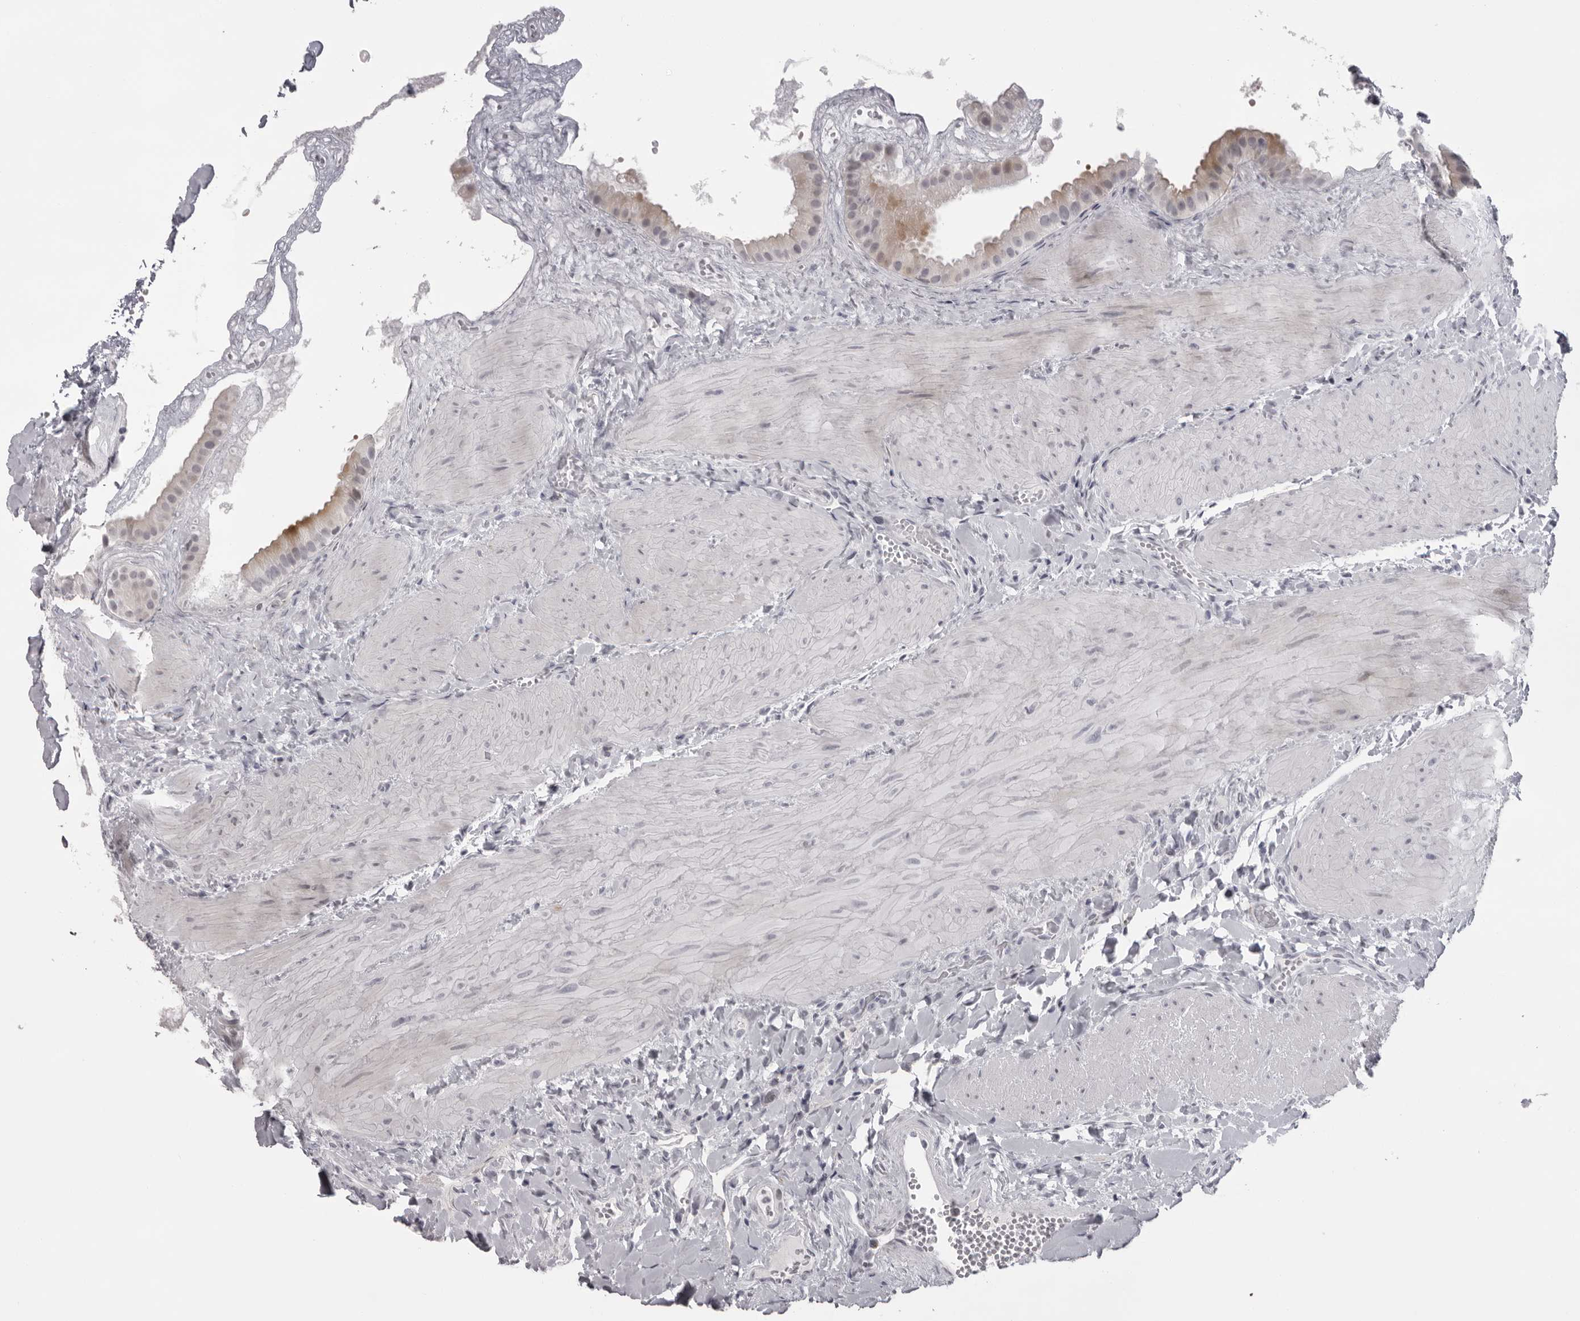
{"staining": {"intensity": "moderate", "quantity": "25%-75%", "location": "cytoplasmic/membranous"}, "tissue": "gallbladder", "cell_type": "Glandular cells", "image_type": "normal", "snomed": [{"axis": "morphology", "description": "Normal tissue, NOS"}, {"axis": "topography", "description": "Gallbladder"}], "caption": "This micrograph shows unremarkable gallbladder stained with IHC to label a protein in brown. The cytoplasmic/membranous of glandular cells show moderate positivity for the protein. Nuclei are counter-stained blue.", "gene": "NUDT18", "patient": {"sex": "male", "age": 55}}